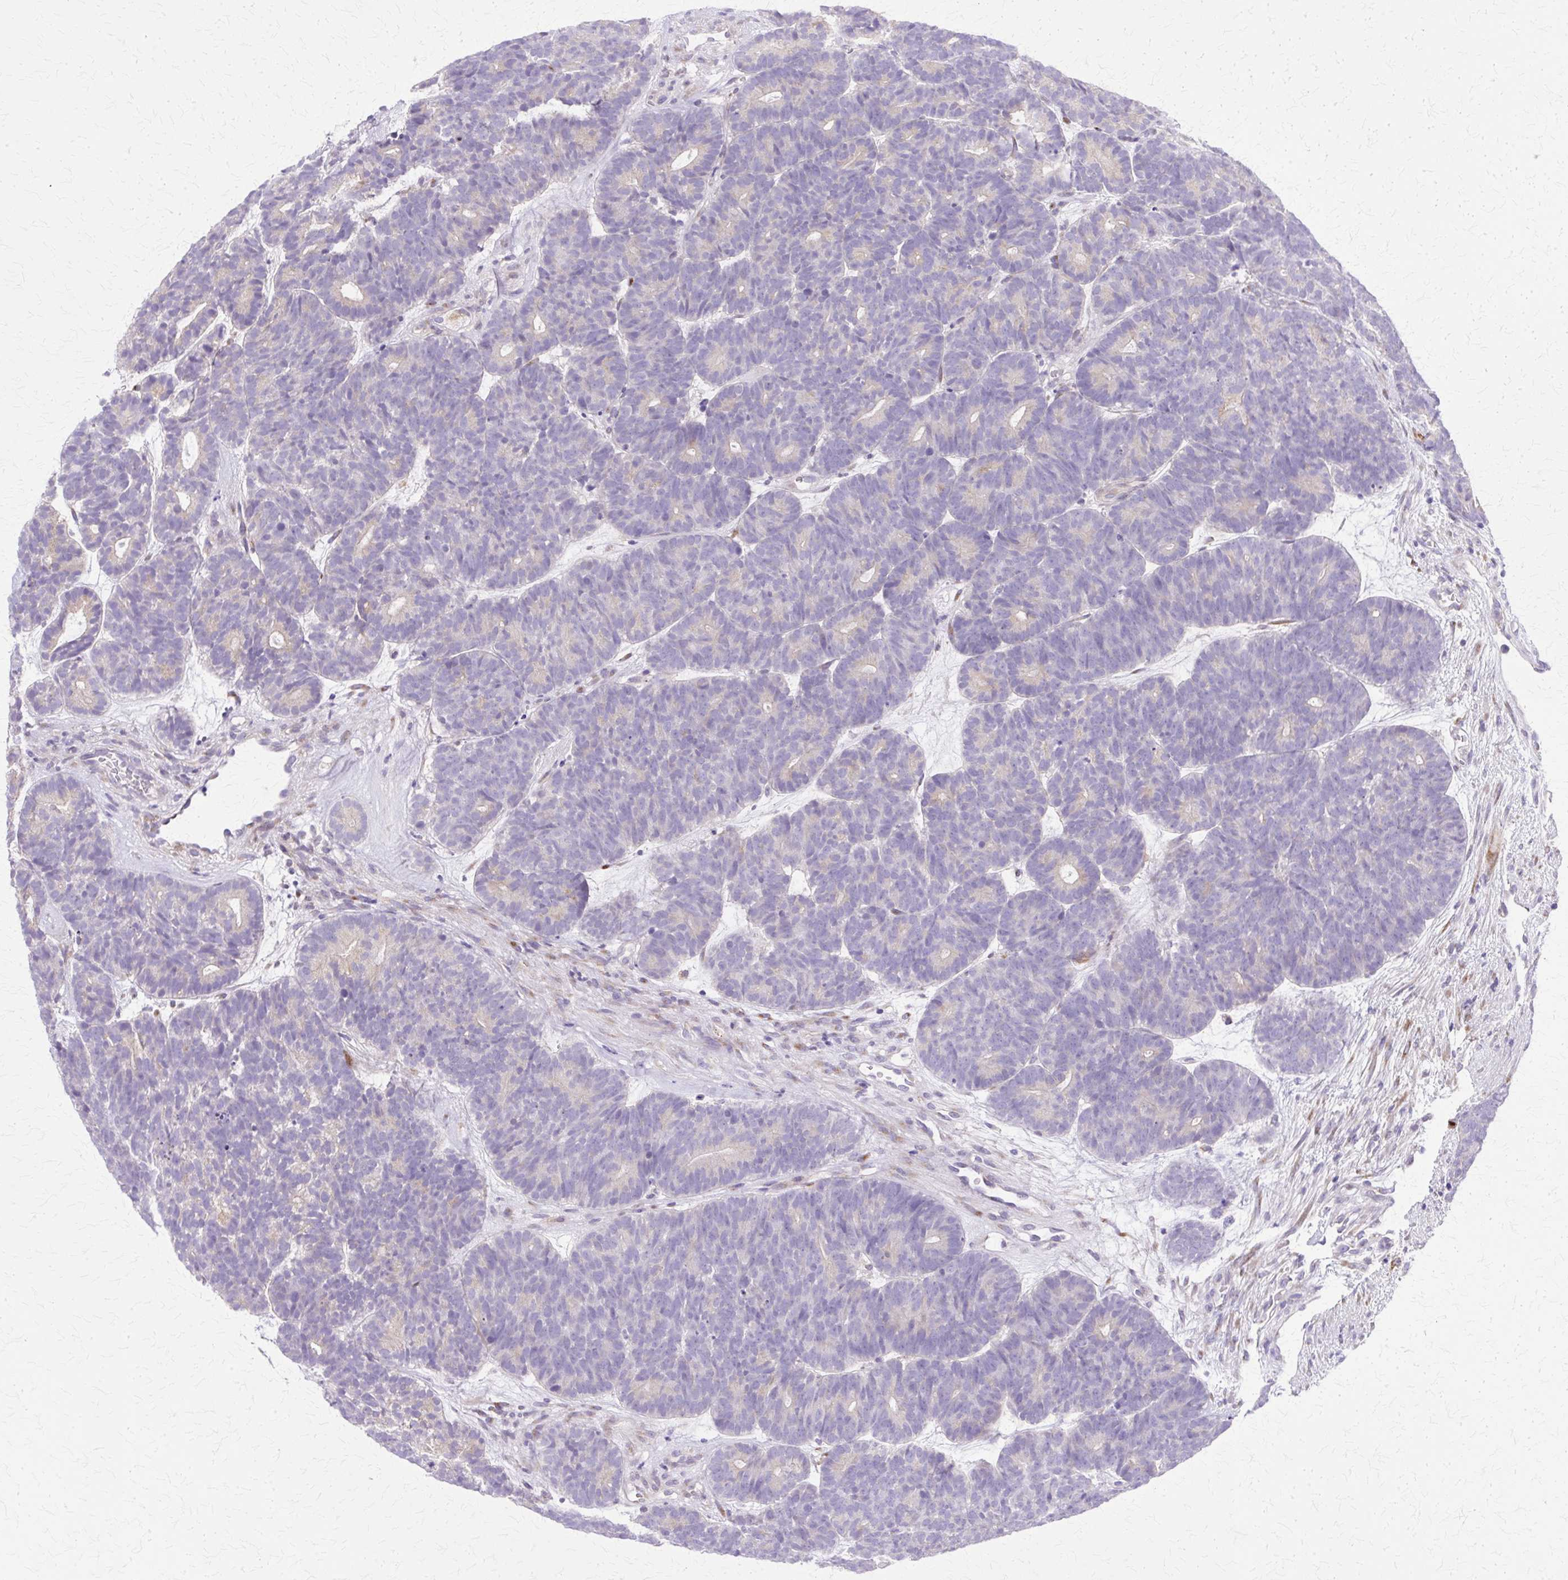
{"staining": {"intensity": "negative", "quantity": "none", "location": "none"}, "tissue": "head and neck cancer", "cell_type": "Tumor cells", "image_type": "cancer", "snomed": [{"axis": "morphology", "description": "Adenocarcinoma, NOS"}, {"axis": "topography", "description": "Head-Neck"}], "caption": "The immunohistochemistry image has no significant expression in tumor cells of adenocarcinoma (head and neck) tissue.", "gene": "TBC1D3G", "patient": {"sex": "female", "age": 81}}